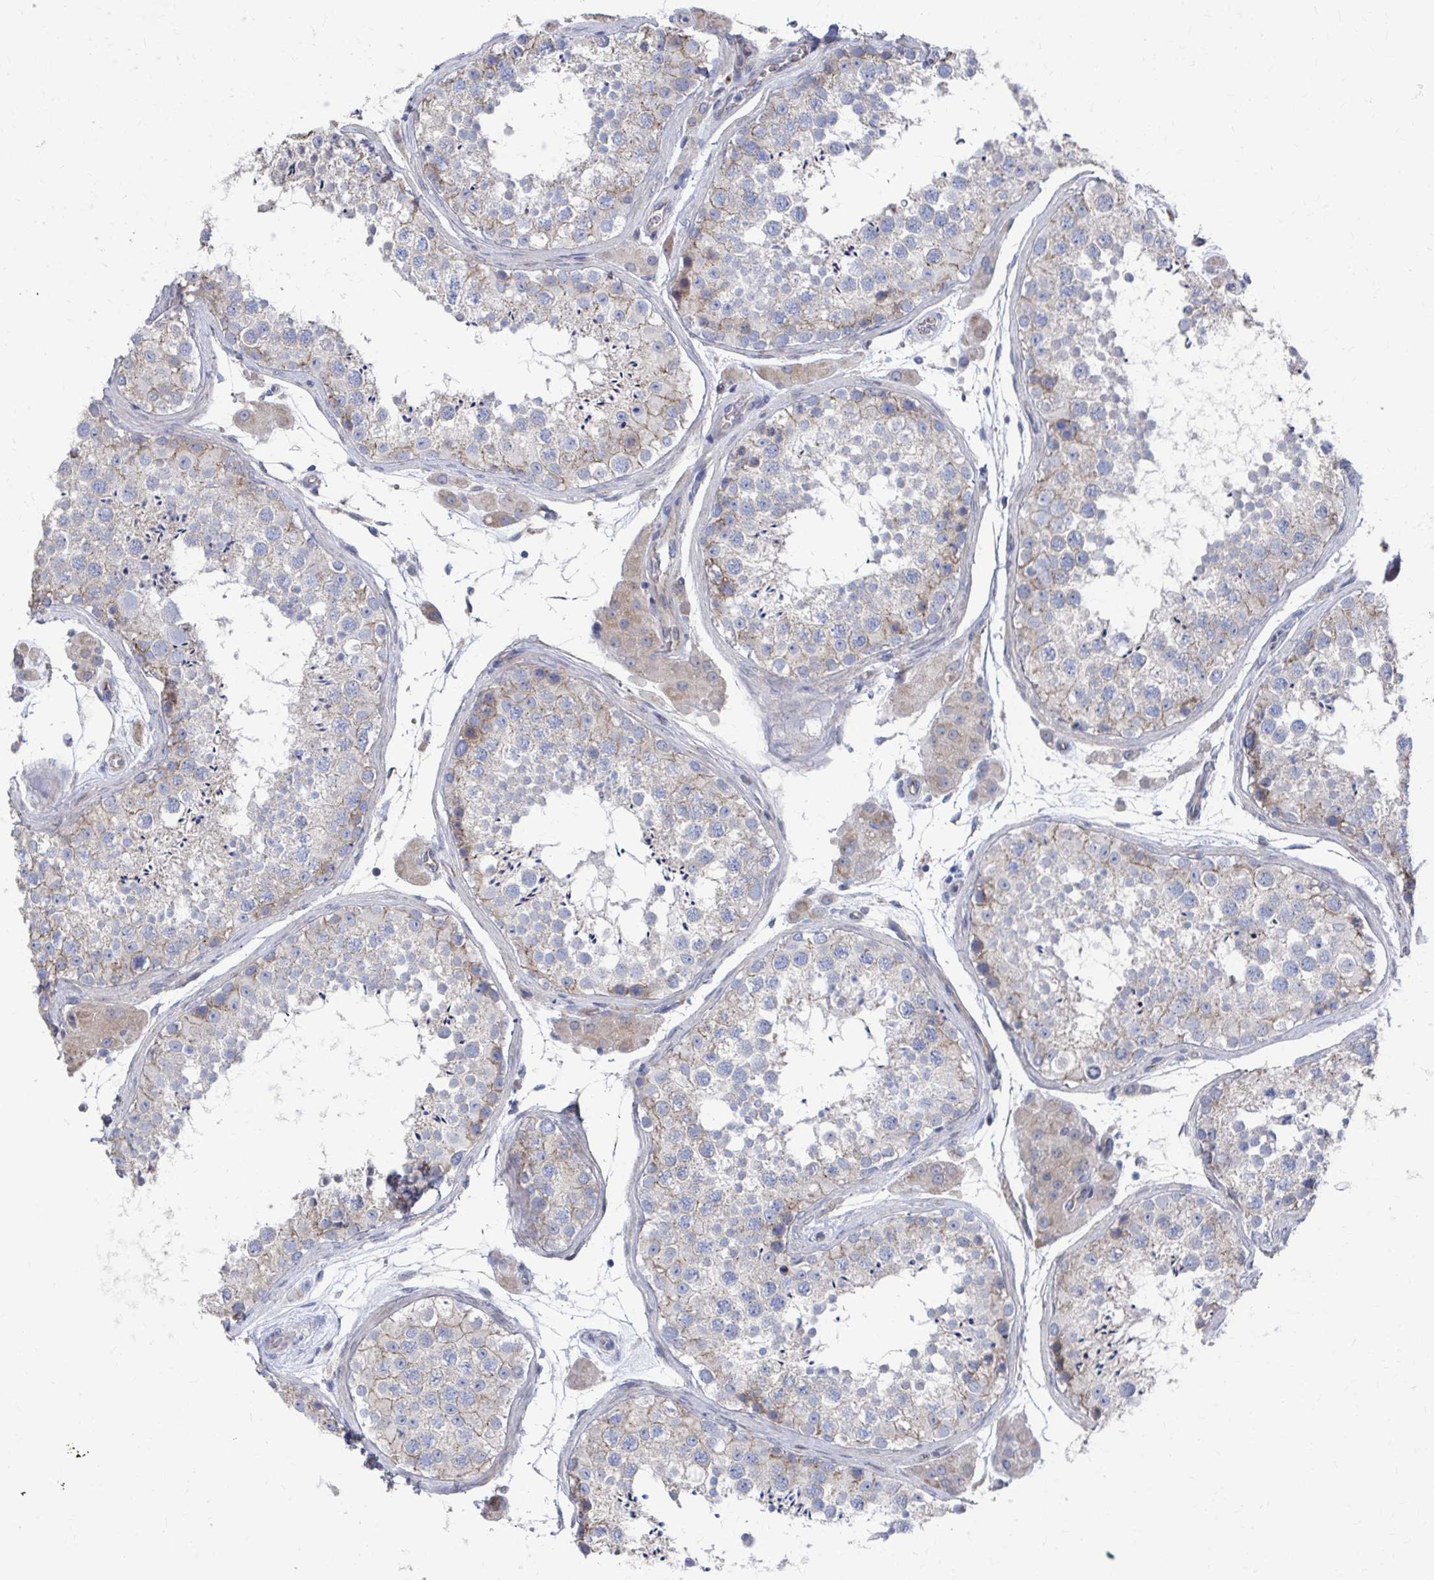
{"staining": {"intensity": "weak", "quantity": "<25%", "location": "cytoplasmic/membranous"}, "tissue": "testis", "cell_type": "Cells in seminiferous ducts", "image_type": "normal", "snomed": [{"axis": "morphology", "description": "Normal tissue, NOS"}, {"axis": "topography", "description": "Testis"}], "caption": "Photomicrograph shows no protein staining in cells in seminiferous ducts of unremarkable testis. The staining was performed using DAB (3,3'-diaminobenzidine) to visualize the protein expression in brown, while the nuclei were stained in blue with hematoxylin (Magnification: 20x).", "gene": "PLEKHG7", "patient": {"sex": "male", "age": 41}}